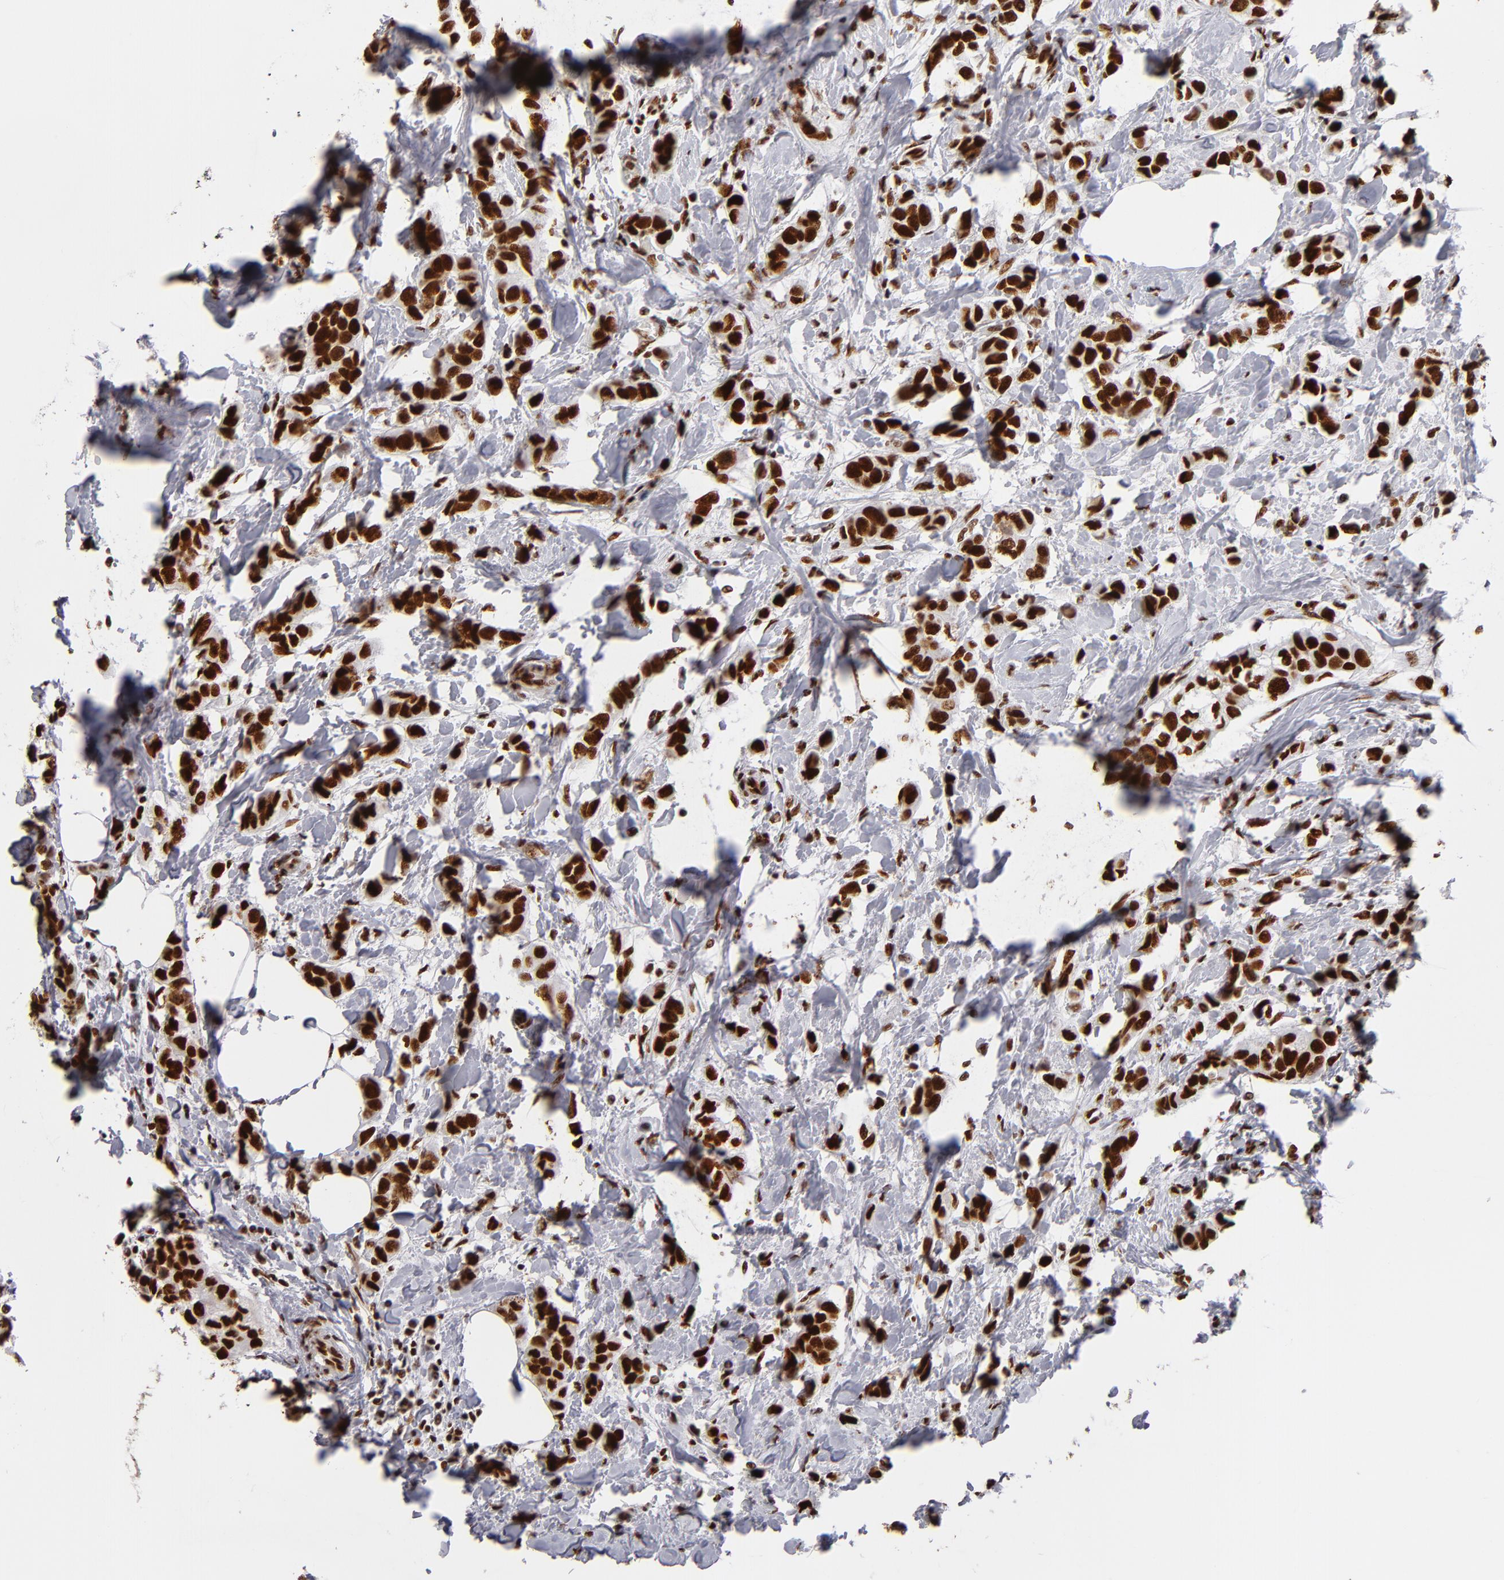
{"staining": {"intensity": "strong", "quantity": ">75%", "location": "nuclear"}, "tissue": "breast cancer", "cell_type": "Tumor cells", "image_type": "cancer", "snomed": [{"axis": "morphology", "description": "Normal tissue, NOS"}, {"axis": "morphology", "description": "Duct carcinoma"}, {"axis": "topography", "description": "Breast"}], "caption": "A high amount of strong nuclear expression is present in approximately >75% of tumor cells in breast invasive ductal carcinoma tissue. Immunohistochemistry stains the protein in brown and the nuclei are stained blue.", "gene": "MRE11", "patient": {"sex": "female", "age": 50}}